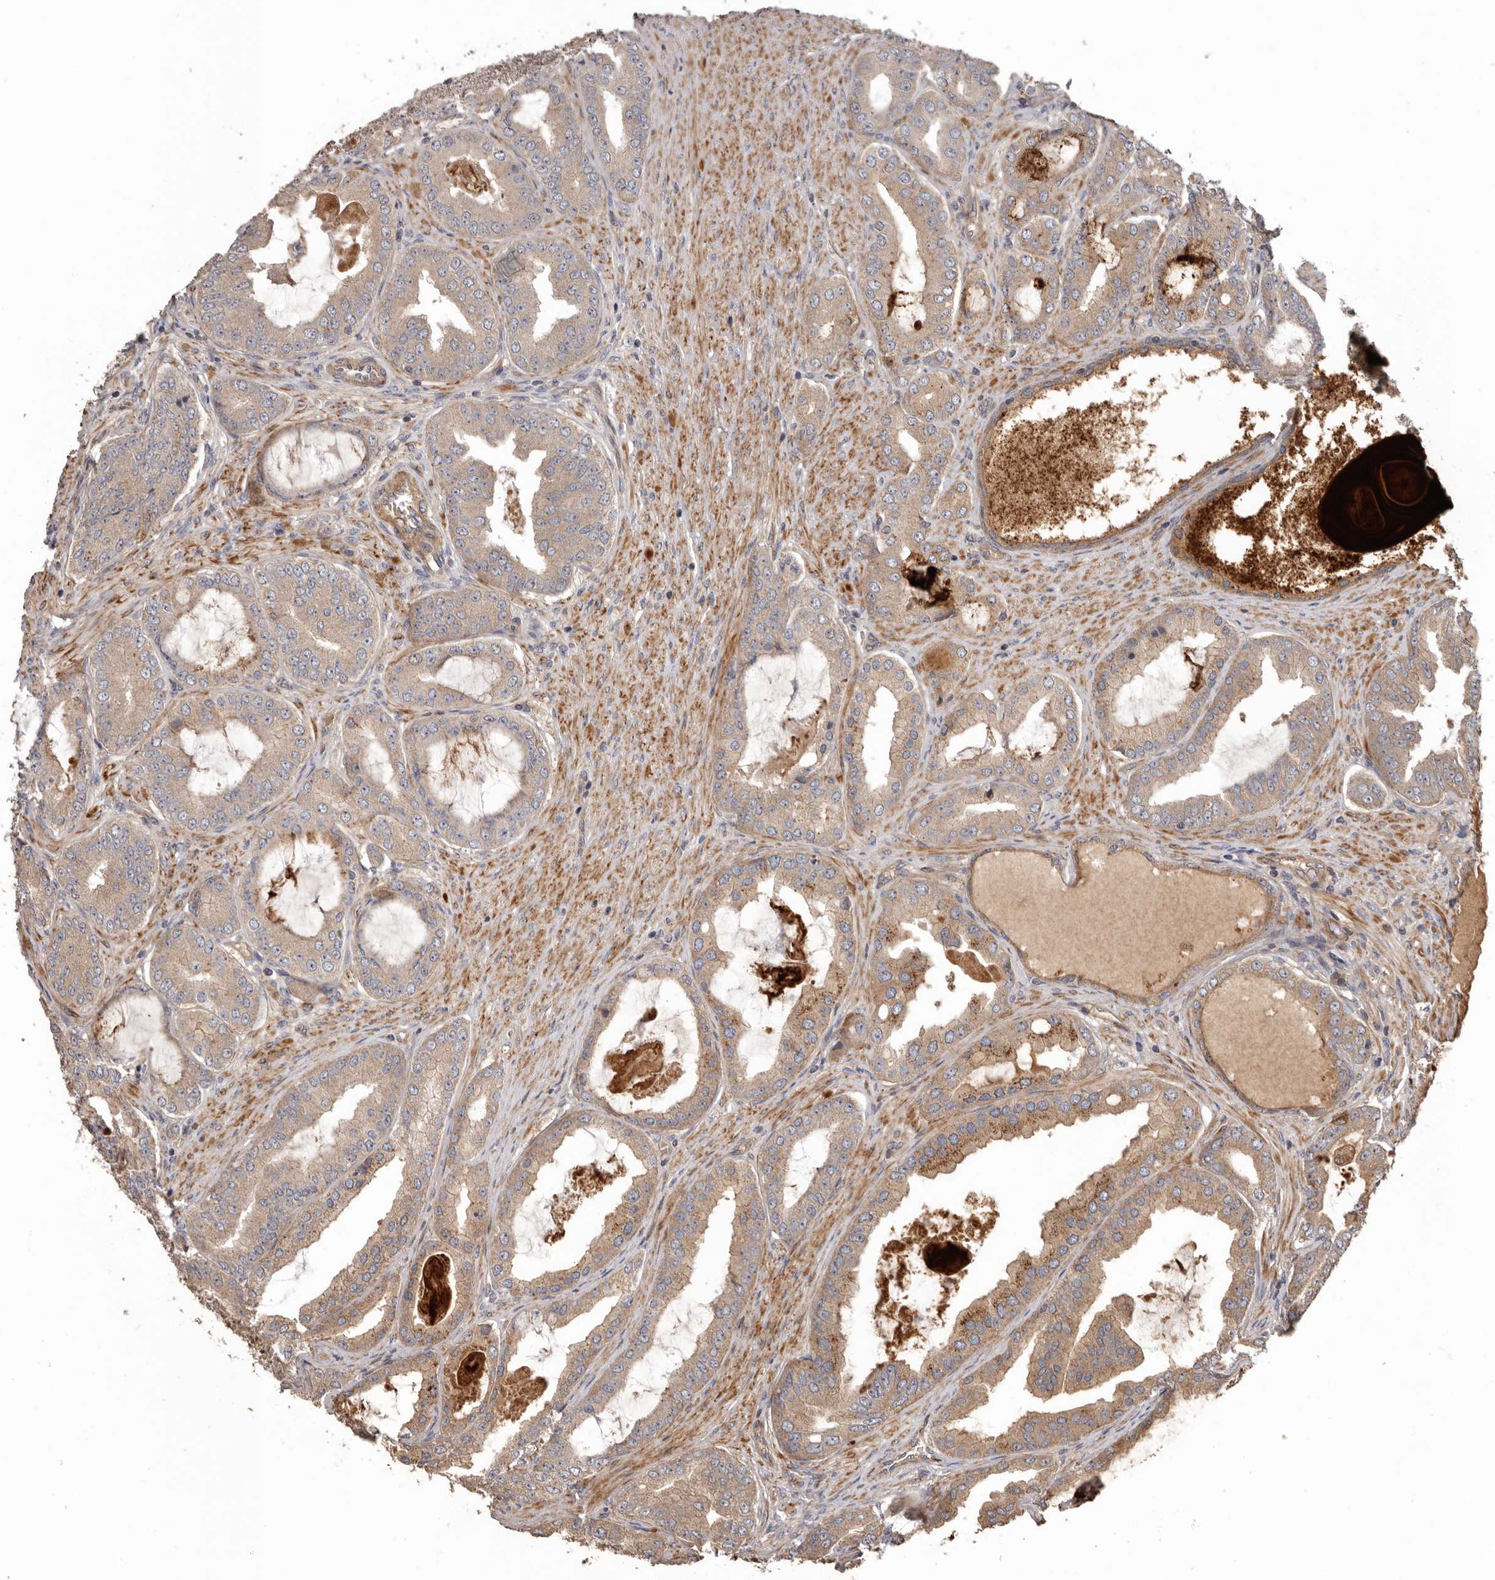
{"staining": {"intensity": "moderate", "quantity": ">75%", "location": "cytoplasmic/membranous"}, "tissue": "prostate cancer", "cell_type": "Tumor cells", "image_type": "cancer", "snomed": [{"axis": "morphology", "description": "Adenocarcinoma, High grade"}, {"axis": "topography", "description": "Prostate"}], "caption": "Prostate adenocarcinoma (high-grade) tissue demonstrates moderate cytoplasmic/membranous expression in approximately >75% of tumor cells, visualized by immunohistochemistry.", "gene": "ARHGEF5", "patient": {"sex": "male", "age": 60}}